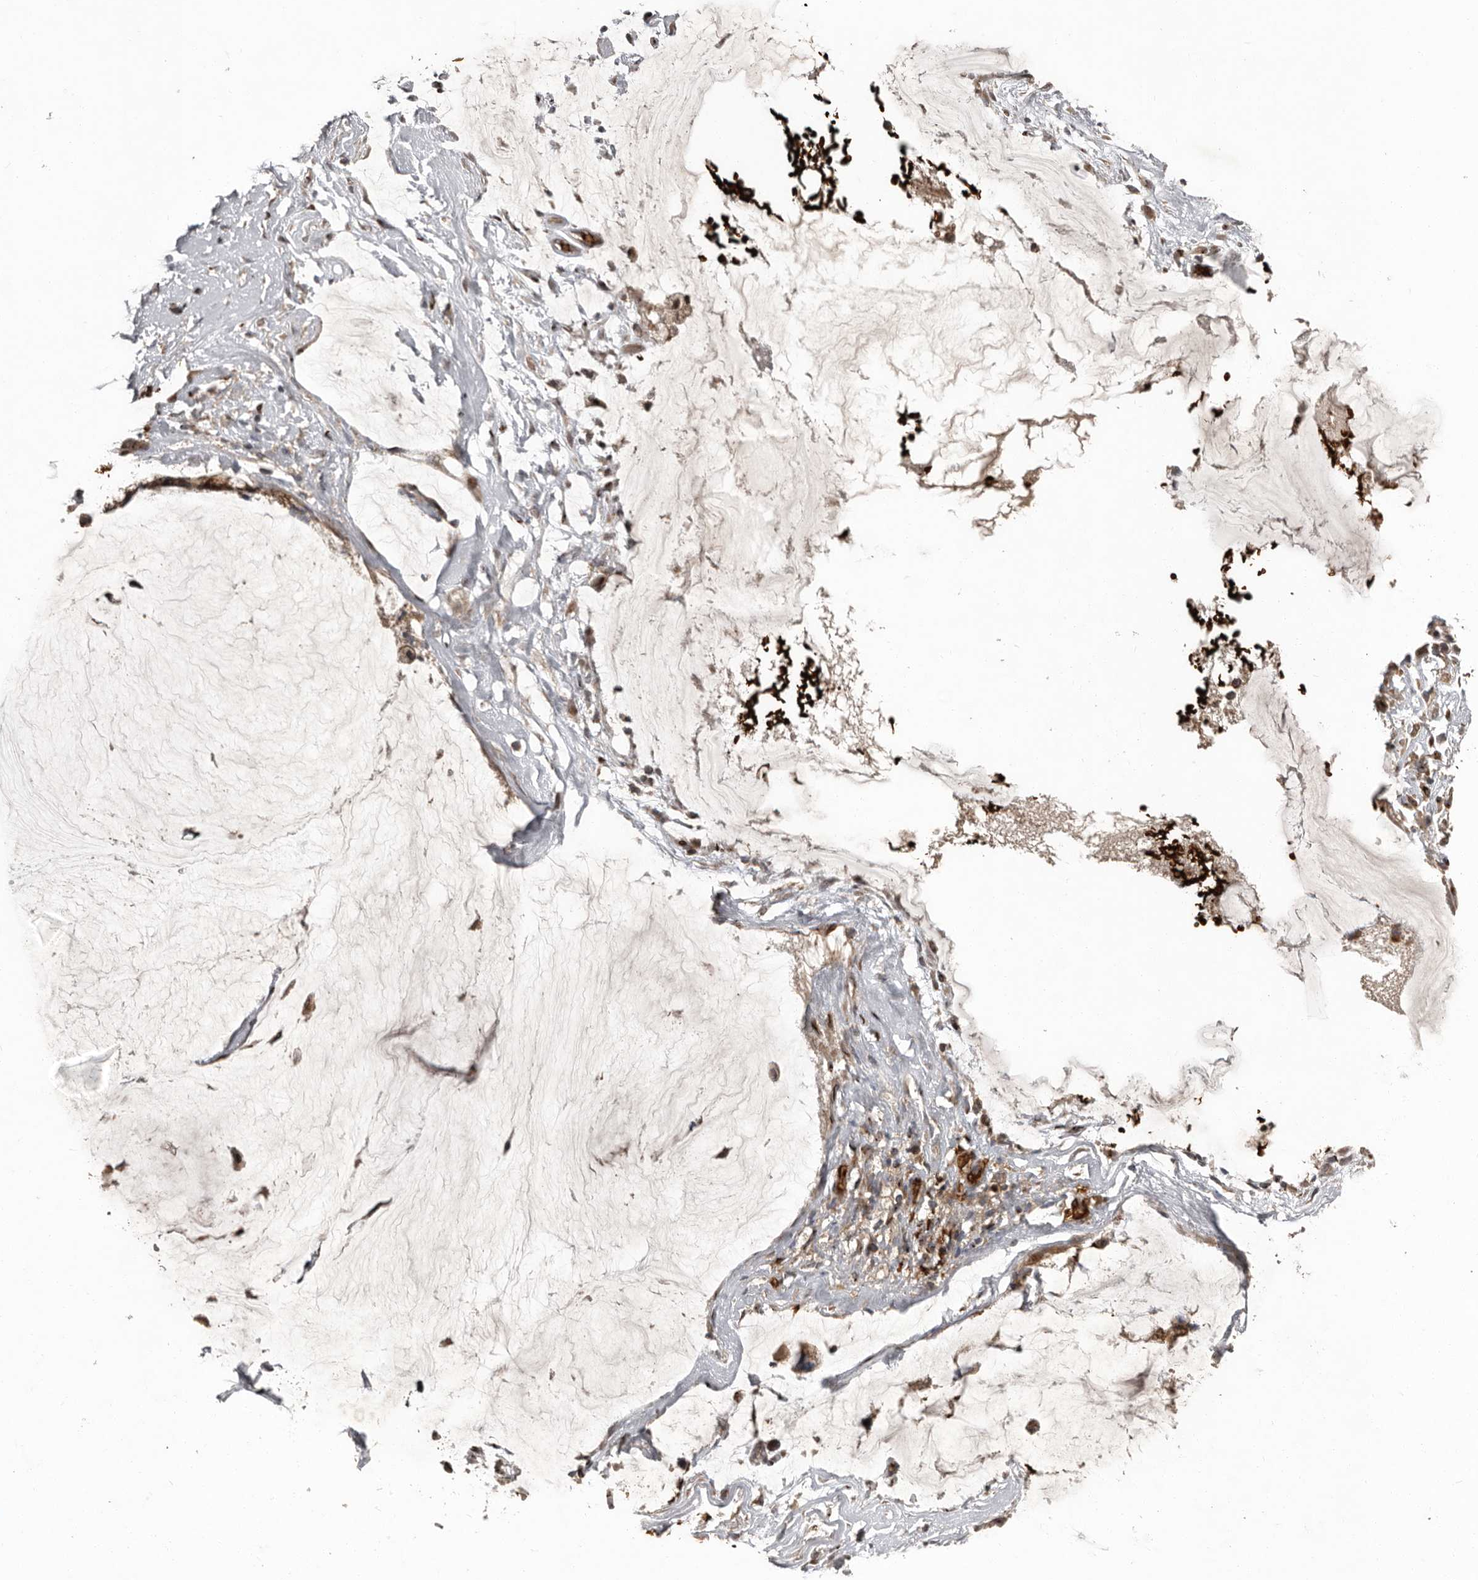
{"staining": {"intensity": "weak", "quantity": ">75%", "location": "cytoplasmic/membranous"}, "tissue": "ovarian cancer", "cell_type": "Tumor cells", "image_type": "cancer", "snomed": [{"axis": "morphology", "description": "Cystadenocarcinoma, mucinous, NOS"}, {"axis": "topography", "description": "Ovary"}], "caption": "Mucinous cystadenocarcinoma (ovarian) stained for a protein demonstrates weak cytoplasmic/membranous positivity in tumor cells.", "gene": "FBXO31", "patient": {"sex": "female", "age": 39}}